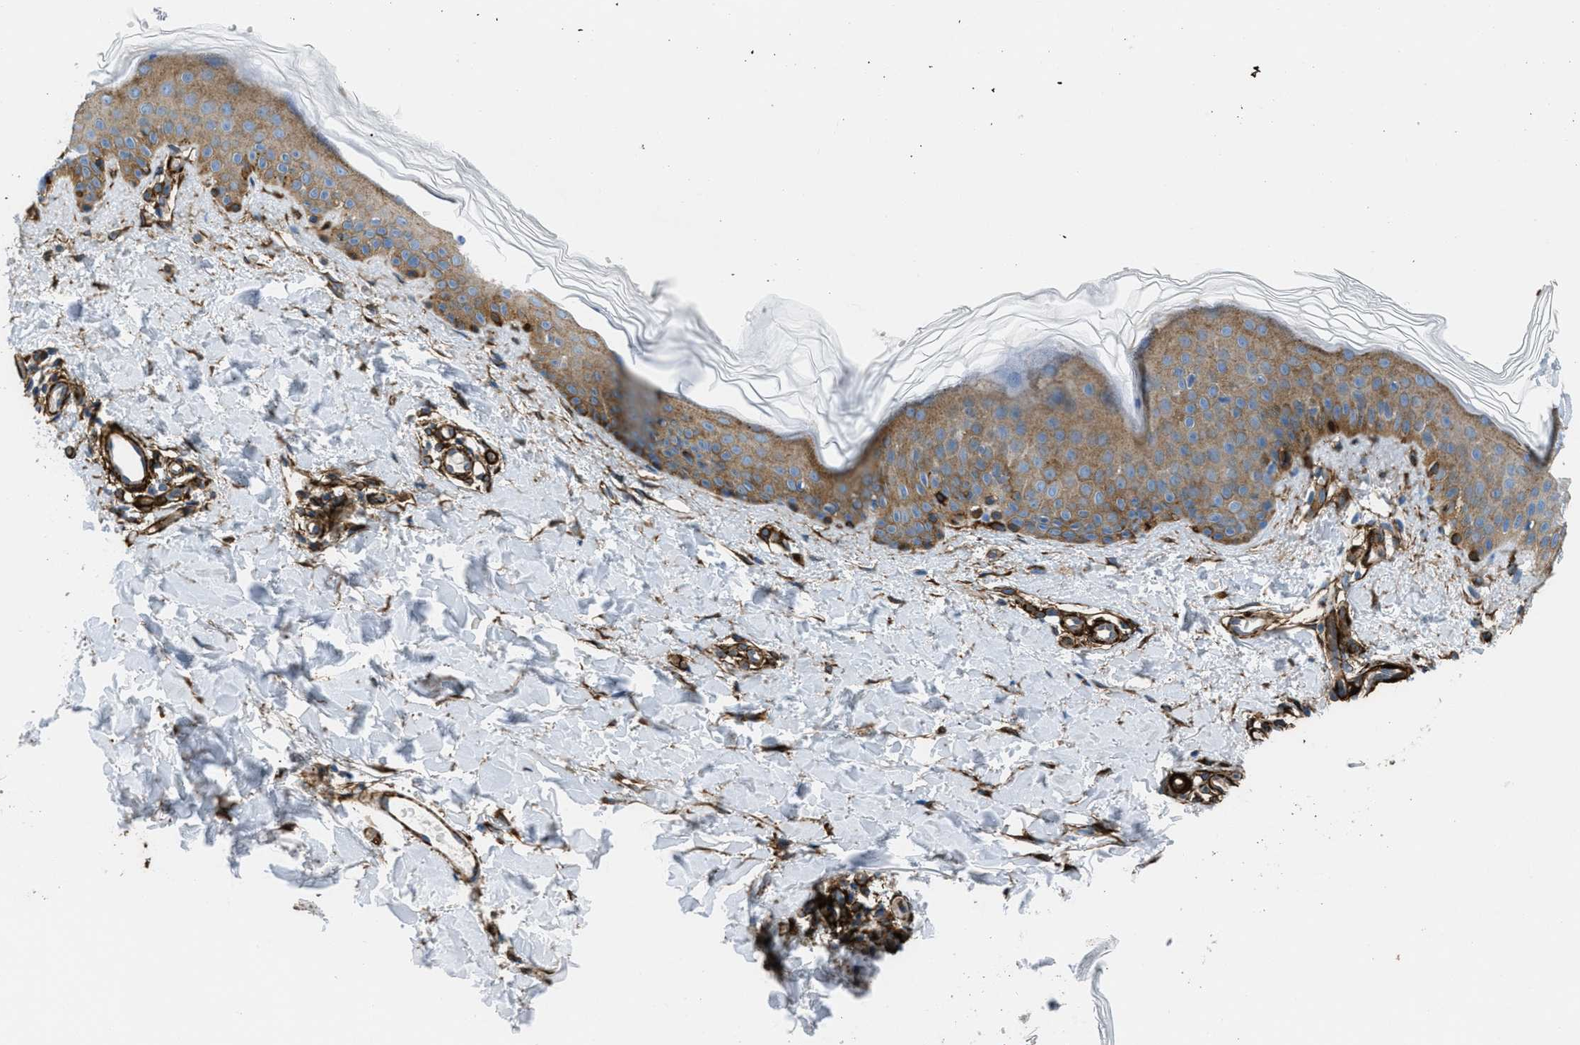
{"staining": {"intensity": "moderate", "quantity": ">75%", "location": "cytoplasmic/membranous"}, "tissue": "skin", "cell_type": "Fibroblasts", "image_type": "normal", "snomed": [{"axis": "morphology", "description": "Normal tissue, NOS"}, {"axis": "topography", "description": "Skin"}], "caption": "Immunohistochemical staining of normal skin reveals moderate cytoplasmic/membranous protein expression in approximately >75% of fibroblasts.", "gene": "CALD1", "patient": {"sex": "male", "age": 40}}